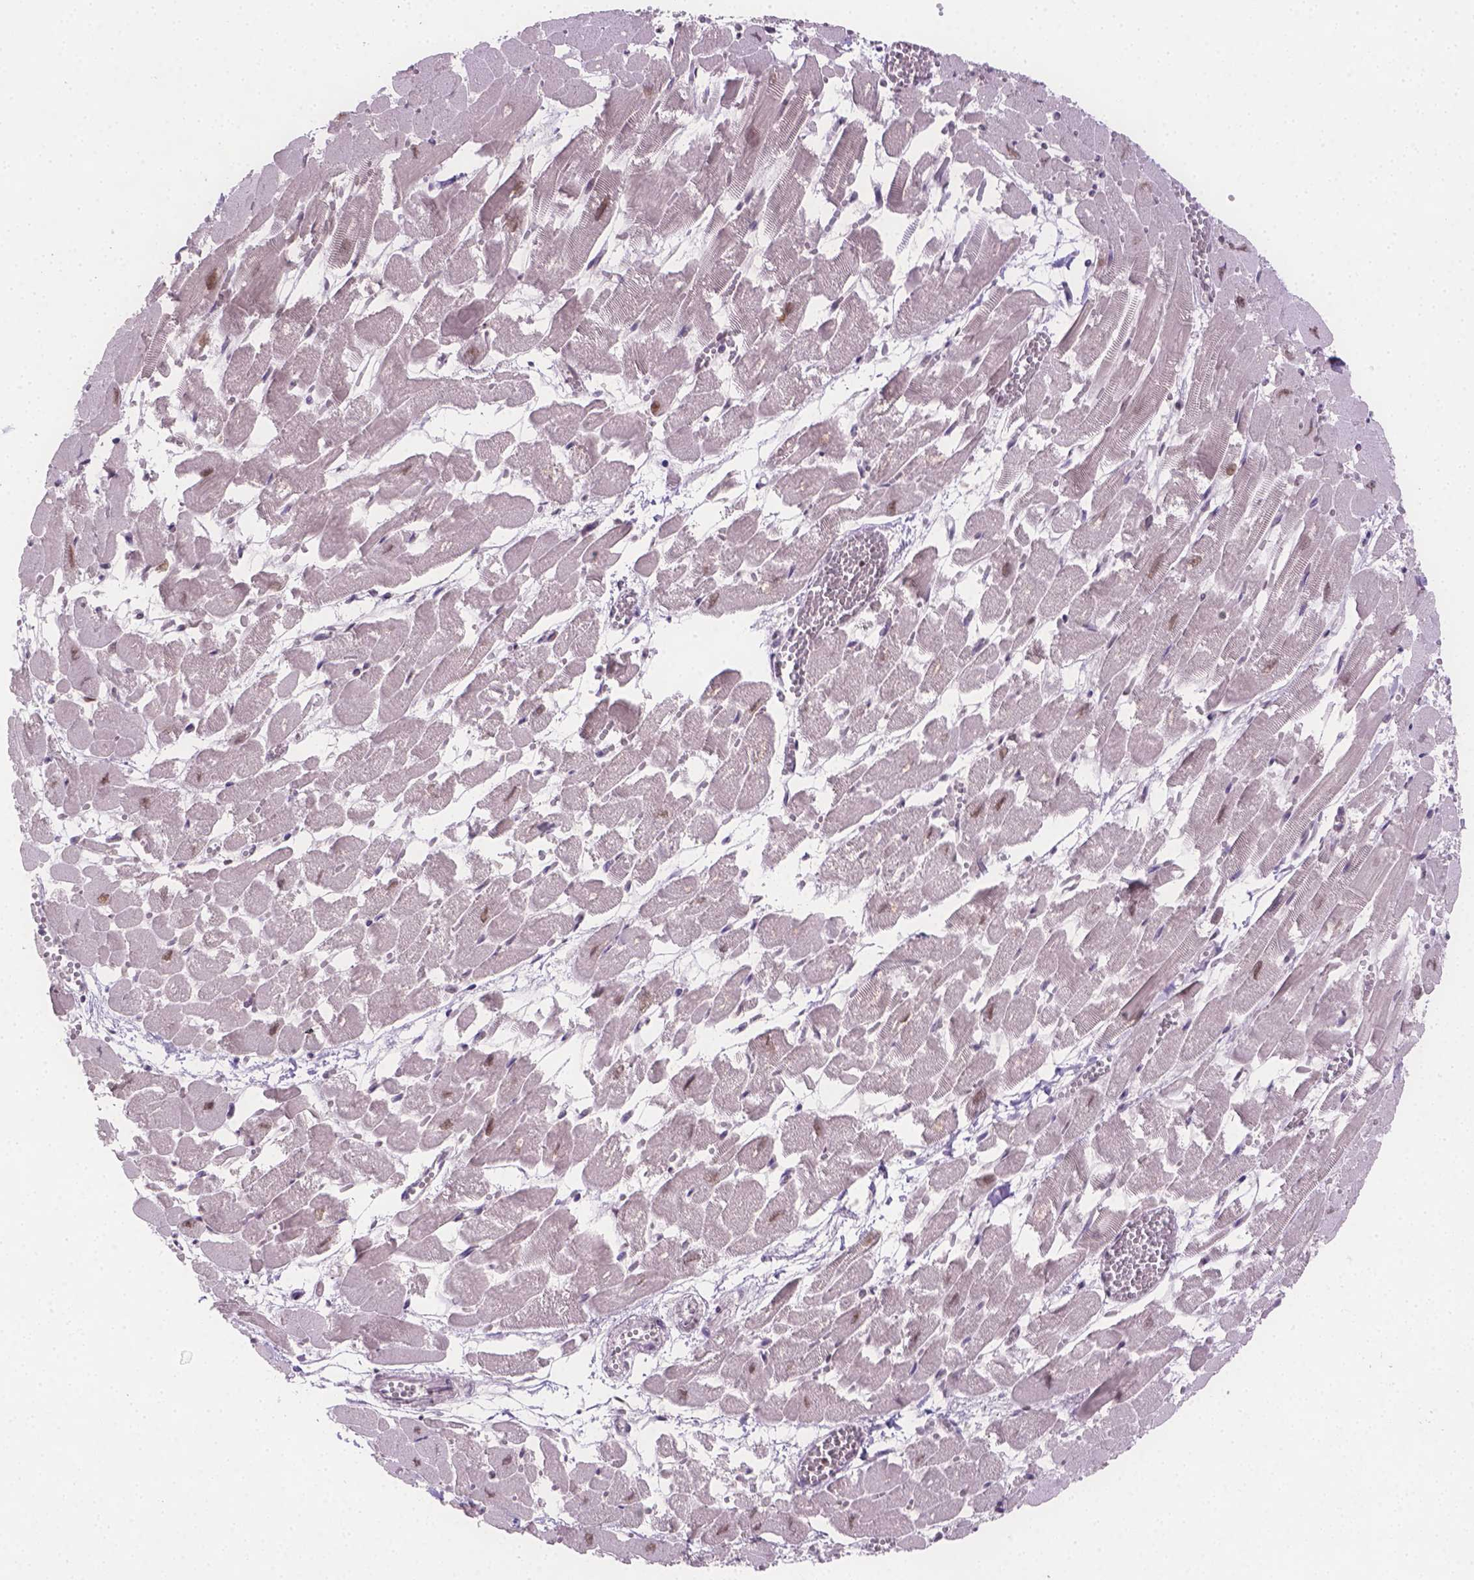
{"staining": {"intensity": "moderate", "quantity": "25%-75%", "location": "nuclear"}, "tissue": "heart muscle", "cell_type": "Cardiomyocytes", "image_type": "normal", "snomed": [{"axis": "morphology", "description": "Normal tissue, NOS"}, {"axis": "topography", "description": "Heart"}], "caption": "Brown immunohistochemical staining in unremarkable heart muscle exhibits moderate nuclear staining in about 25%-75% of cardiomyocytes. The staining was performed using DAB to visualize the protein expression in brown, while the nuclei were stained in blue with hematoxylin (Magnification: 20x).", "gene": "FANCE", "patient": {"sex": "female", "age": 52}}